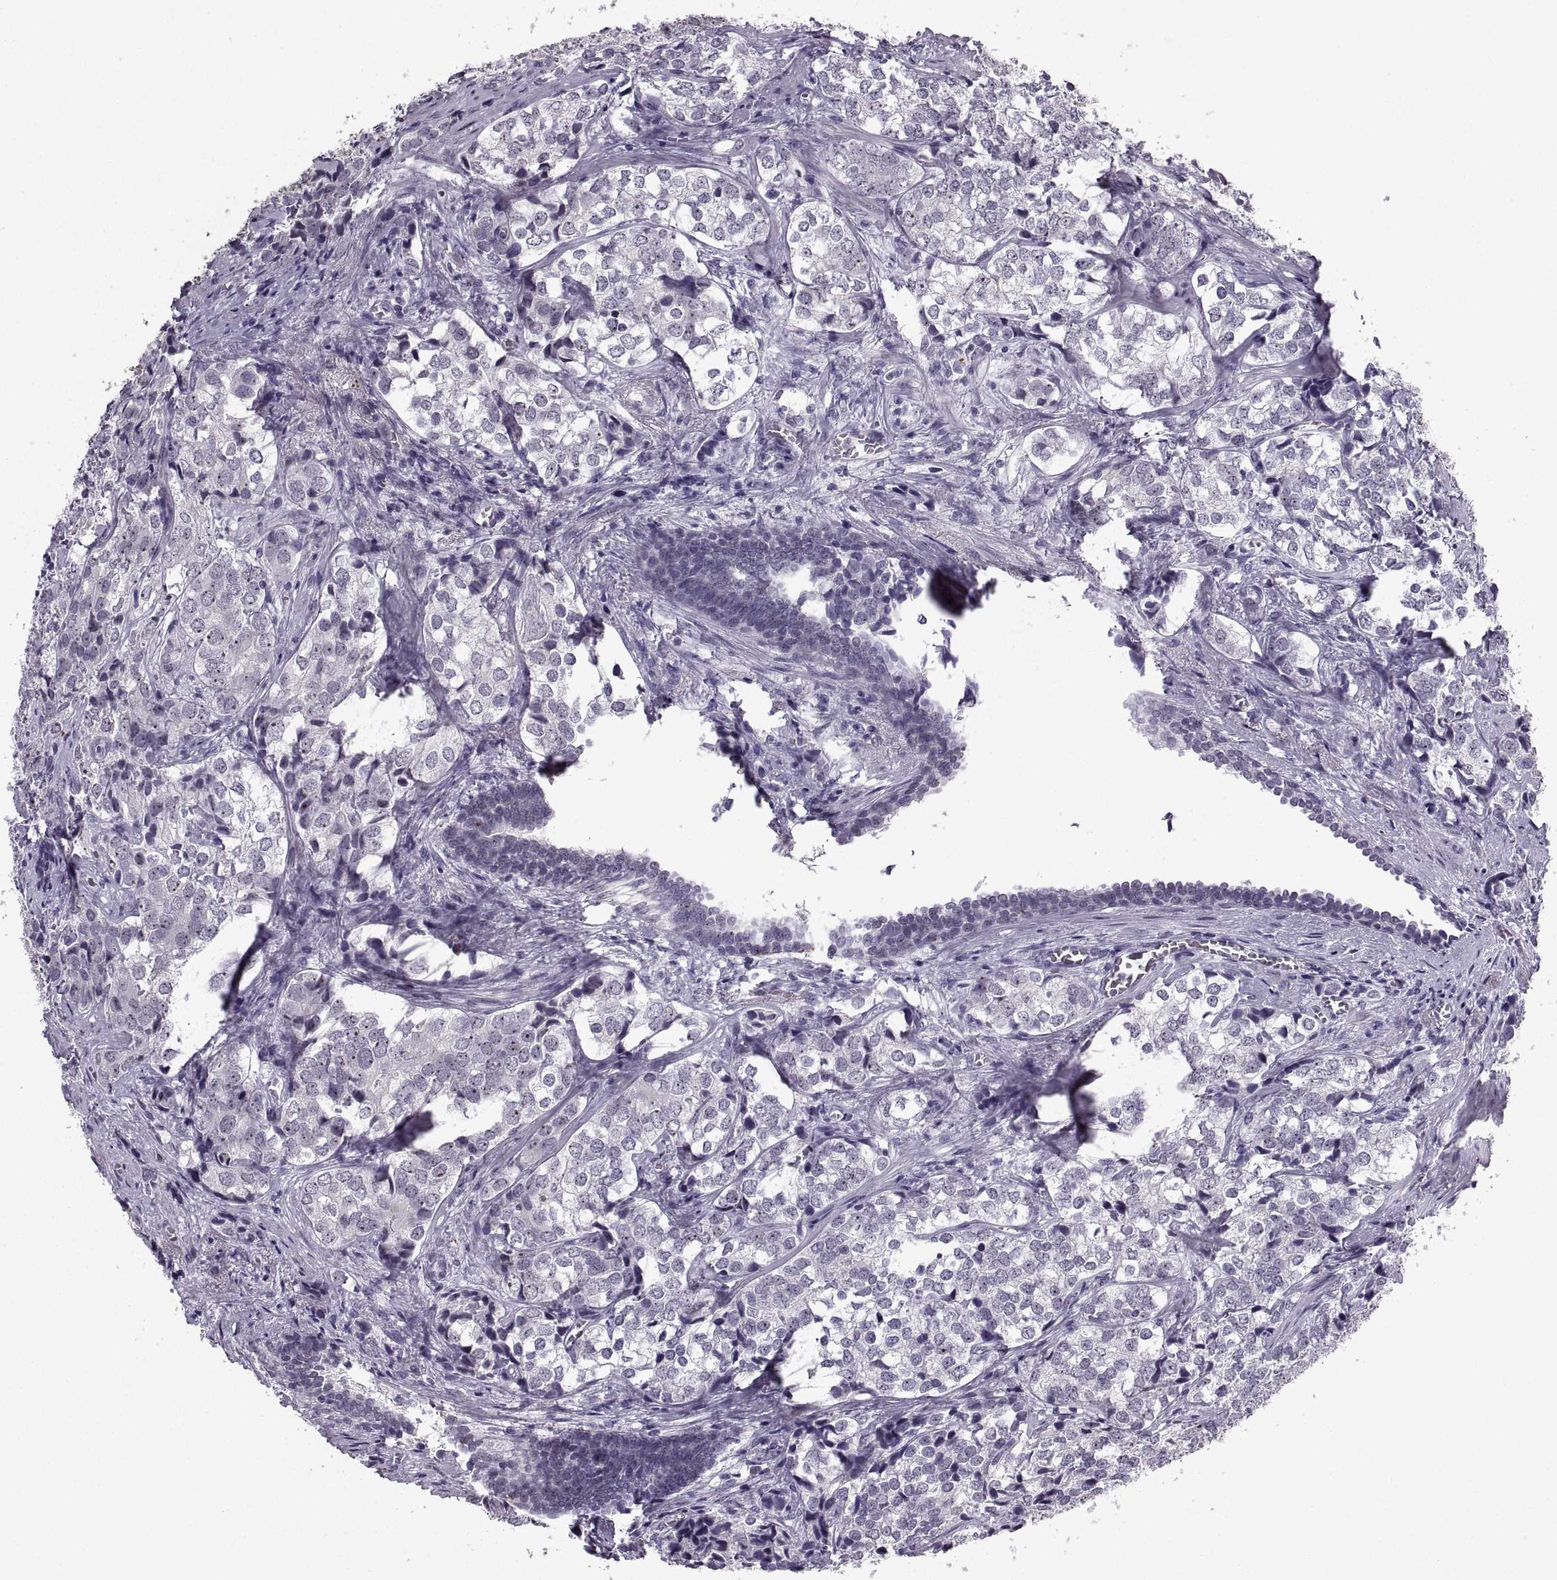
{"staining": {"intensity": "strong", "quantity": "25%-75%", "location": "nuclear"}, "tissue": "prostate cancer", "cell_type": "Tumor cells", "image_type": "cancer", "snomed": [{"axis": "morphology", "description": "Adenocarcinoma, NOS"}, {"axis": "topography", "description": "Prostate and seminal vesicle, NOS"}], "caption": "Prostate cancer stained with DAB (3,3'-diaminobenzidine) immunohistochemistry demonstrates high levels of strong nuclear expression in about 25%-75% of tumor cells.", "gene": "SINHCAF", "patient": {"sex": "male", "age": 63}}